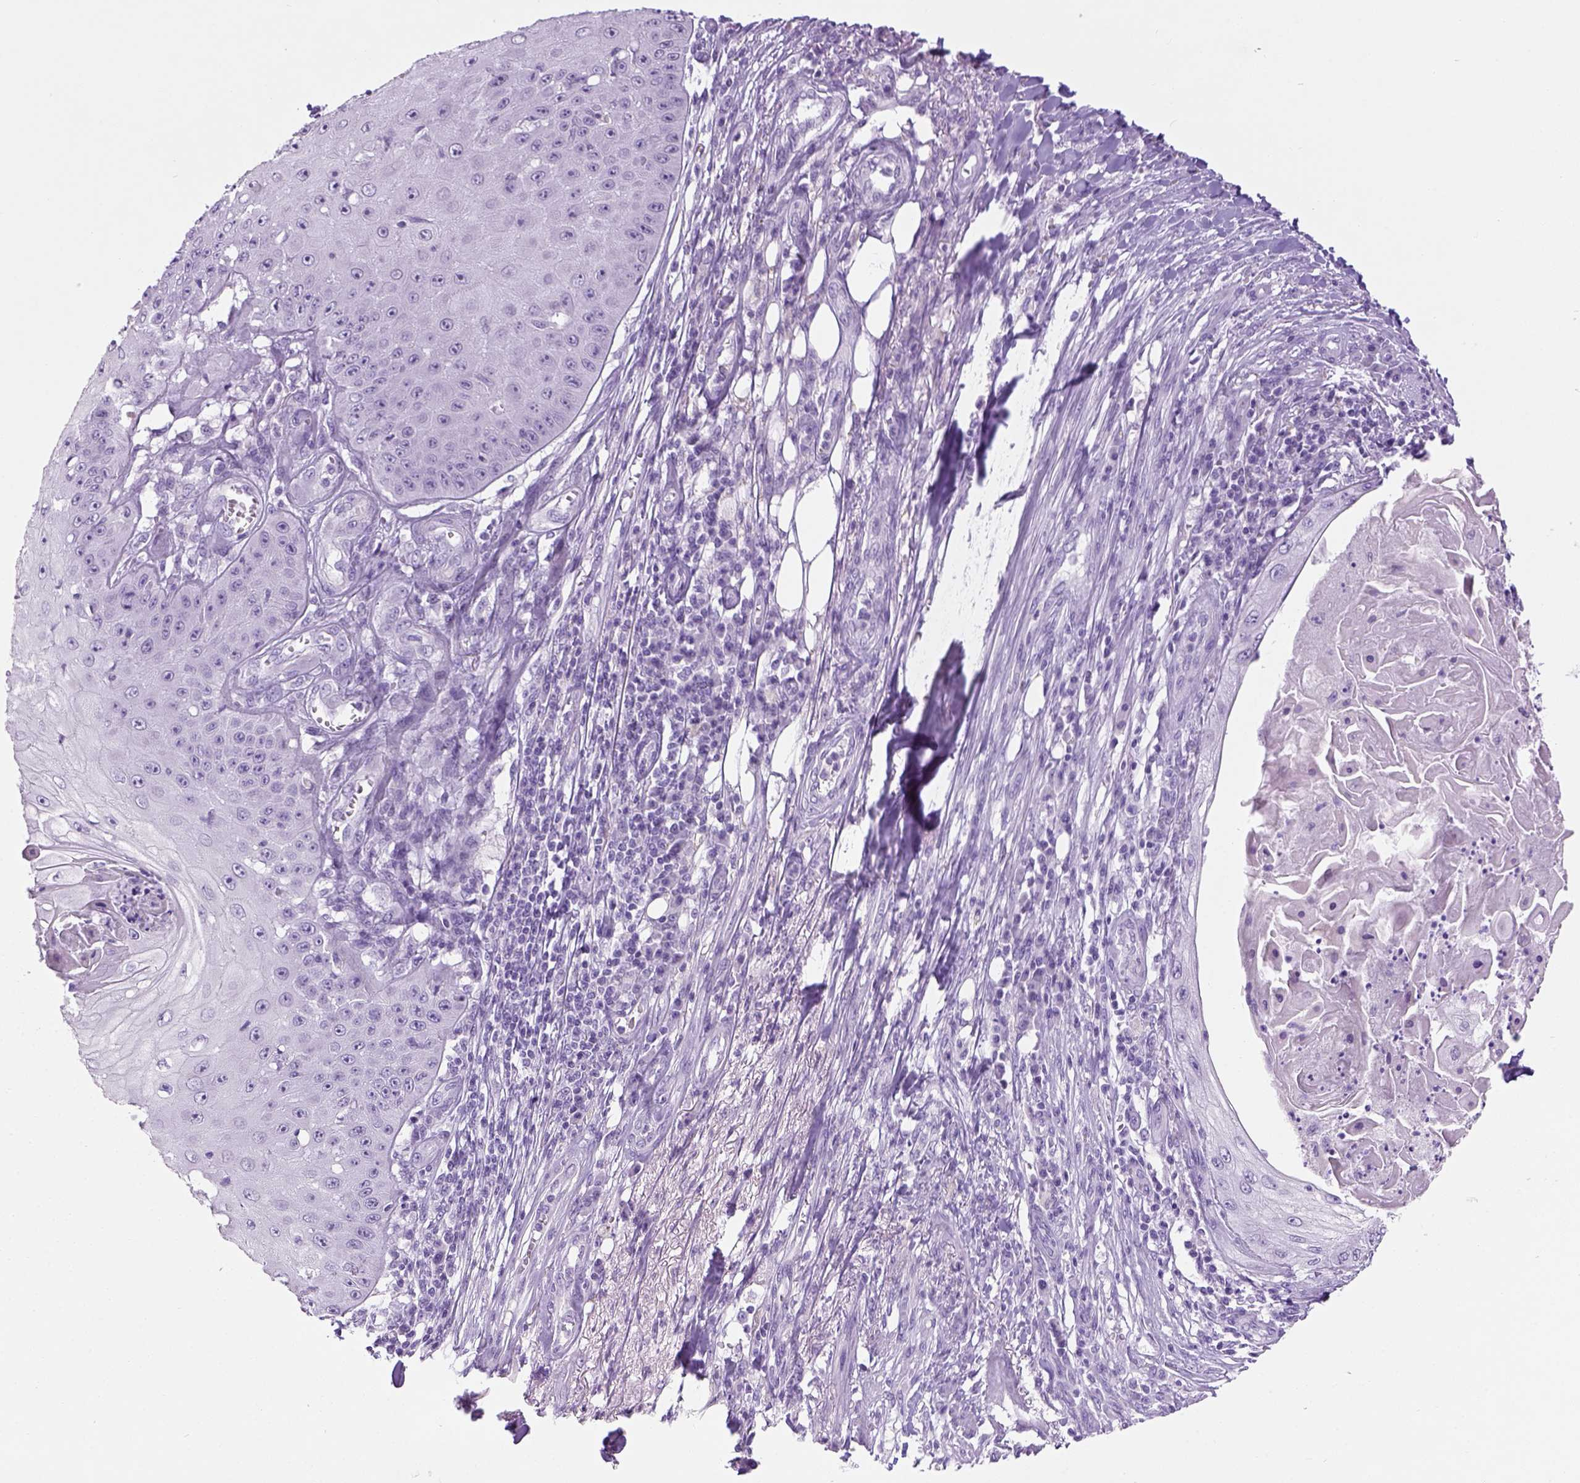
{"staining": {"intensity": "negative", "quantity": "none", "location": "none"}, "tissue": "skin cancer", "cell_type": "Tumor cells", "image_type": "cancer", "snomed": [{"axis": "morphology", "description": "Squamous cell carcinoma, NOS"}, {"axis": "topography", "description": "Skin"}], "caption": "An immunohistochemistry photomicrograph of skin cancer is shown. There is no staining in tumor cells of skin cancer.", "gene": "LGSN", "patient": {"sex": "male", "age": 70}}